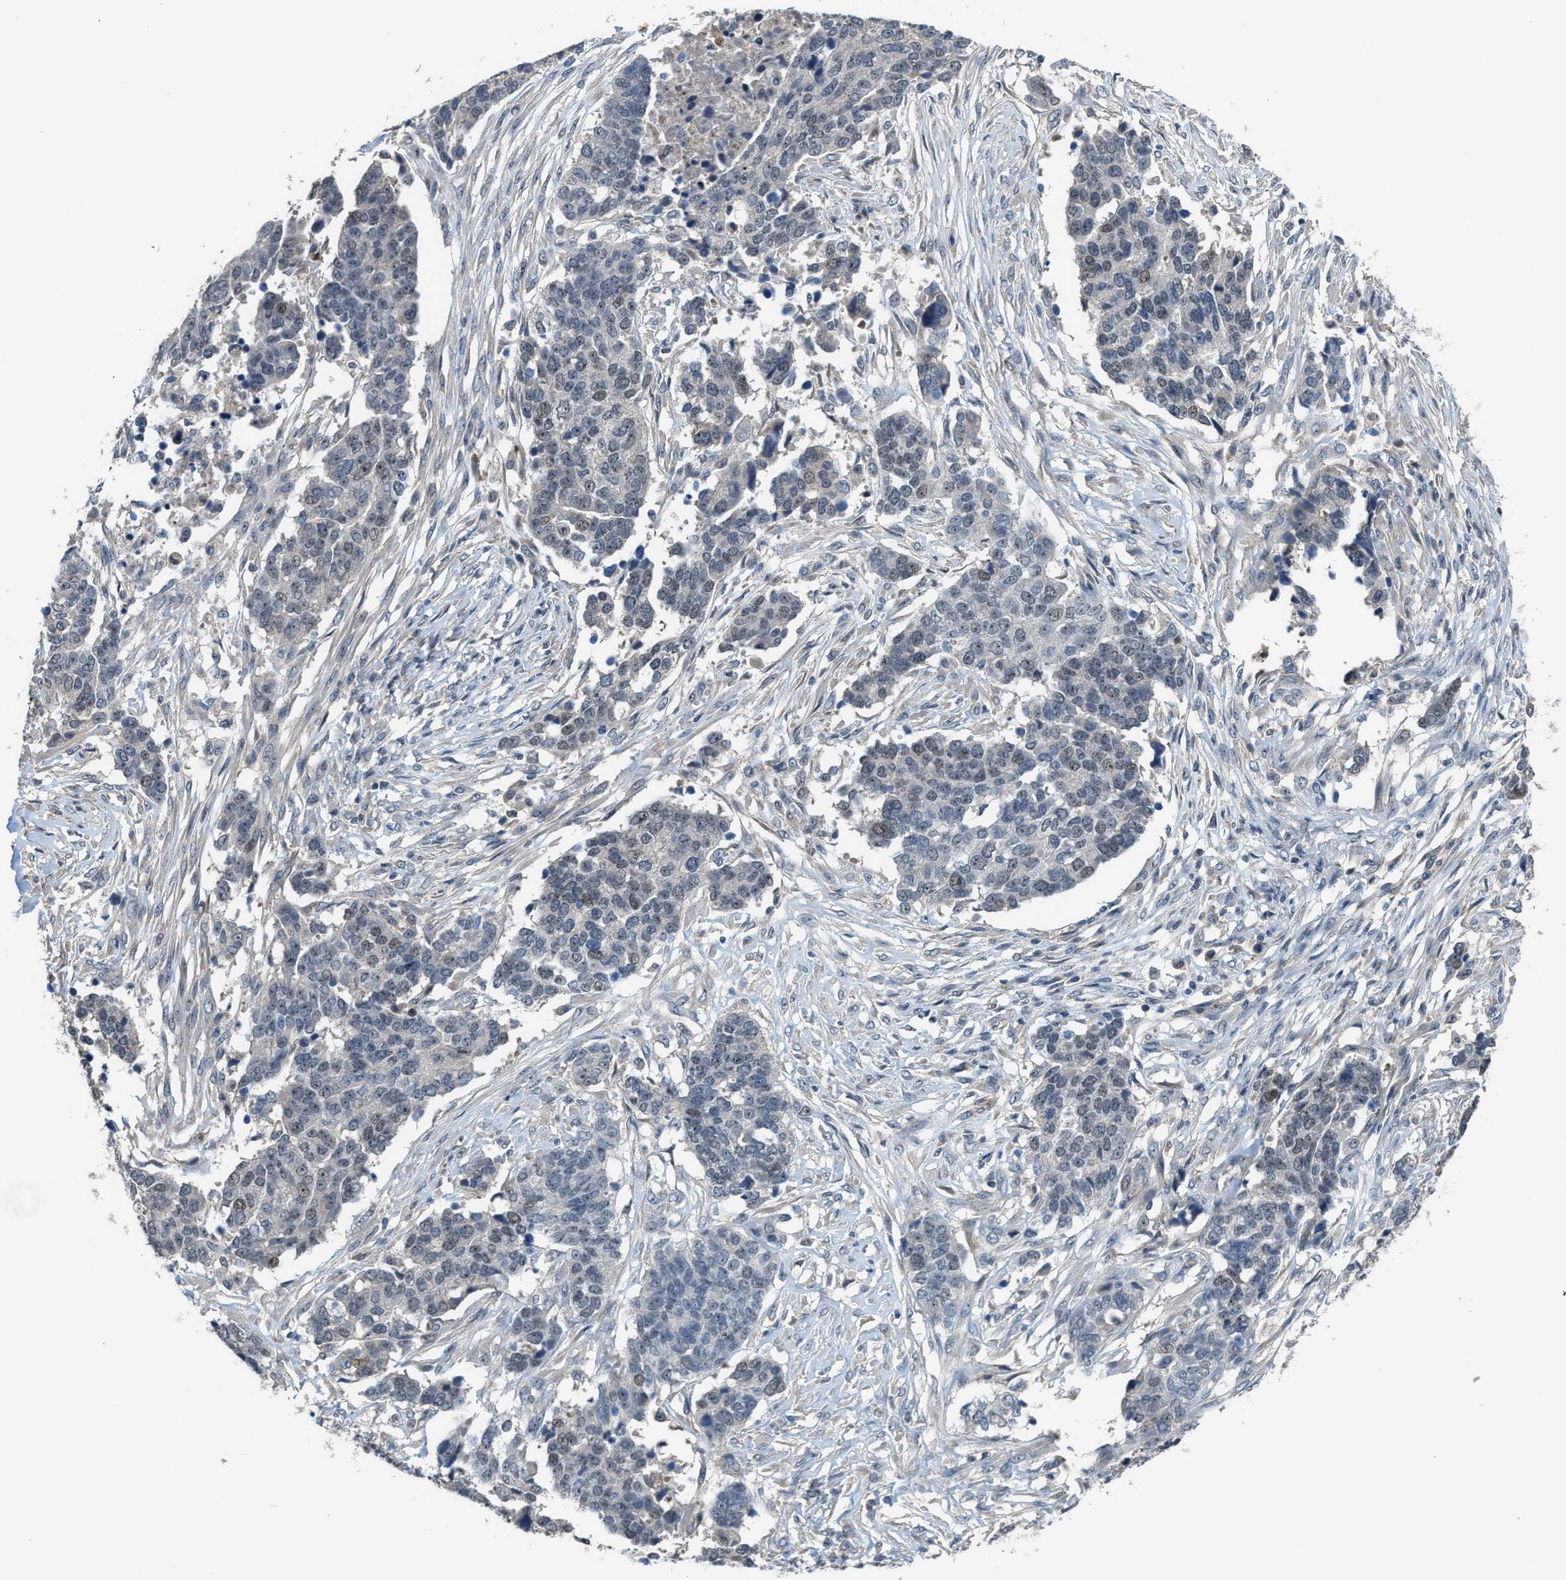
{"staining": {"intensity": "weak", "quantity": "25%-75%", "location": "nuclear"}, "tissue": "ovarian cancer", "cell_type": "Tumor cells", "image_type": "cancer", "snomed": [{"axis": "morphology", "description": "Cystadenocarcinoma, serous, NOS"}, {"axis": "topography", "description": "Ovary"}], "caption": "Immunohistochemical staining of ovarian cancer (serous cystadenocarcinoma) reveals low levels of weak nuclear positivity in about 25%-75% of tumor cells. (DAB IHC, brown staining for protein, blue staining for nuclei).", "gene": "ZNF783", "patient": {"sex": "female", "age": 44}}